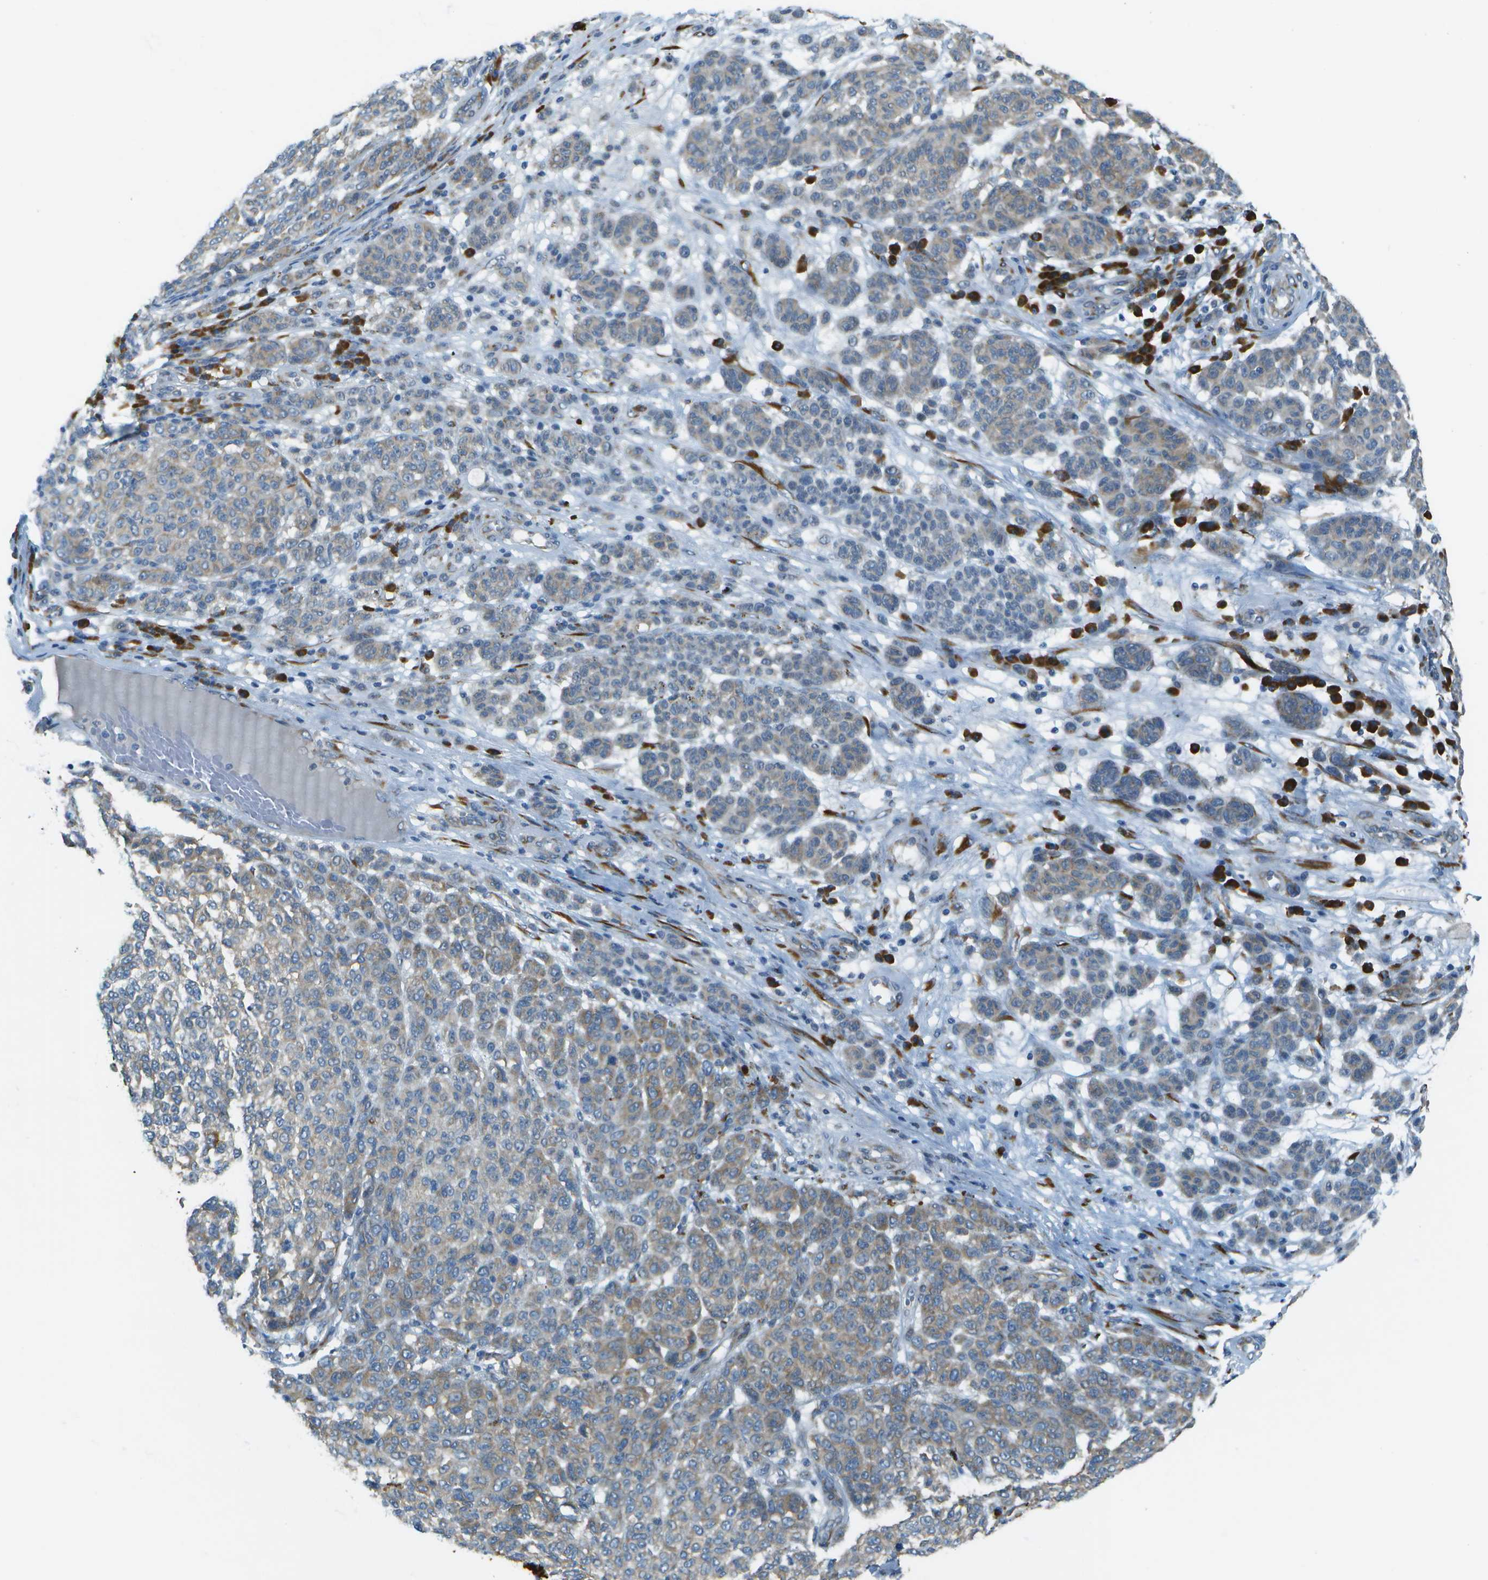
{"staining": {"intensity": "weak", "quantity": "25%-75%", "location": "cytoplasmic/membranous"}, "tissue": "melanoma", "cell_type": "Tumor cells", "image_type": "cancer", "snomed": [{"axis": "morphology", "description": "Malignant melanoma, NOS"}, {"axis": "topography", "description": "Skin"}], "caption": "IHC photomicrograph of neoplastic tissue: human malignant melanoma stained using immunohistochemistry shows low levels of weak protein expression localized specifically in the cytoplasmic/membranous of tumor cells, appearing as a cytoplasmic/membranous brown color.", "gene": "KCTD3", "patient": {"sex": "male", "age": 59}}